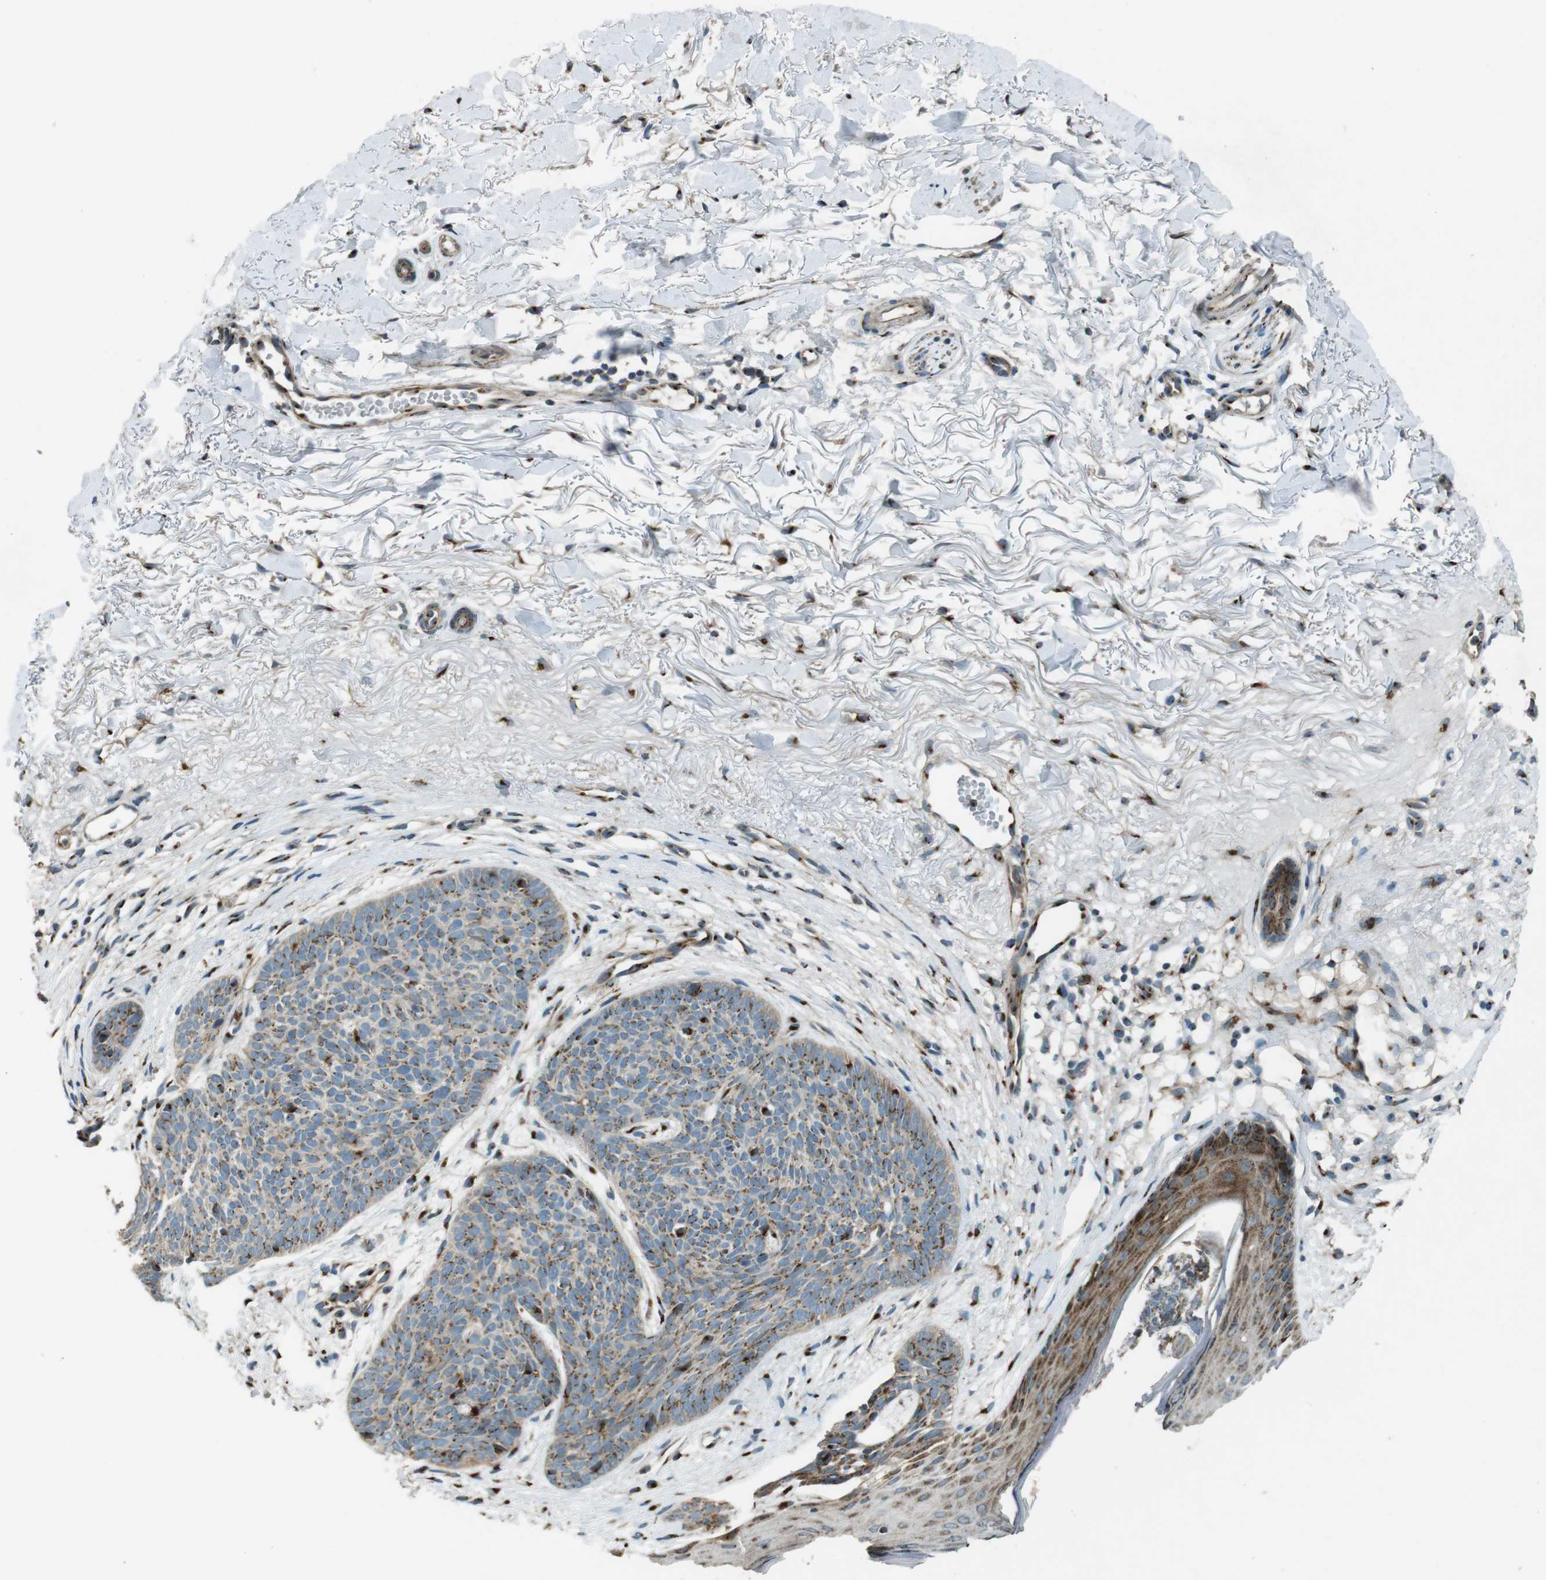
{"staining": {"intensity": "moderate", "quantity": ">75%", "location": "cytoplasmic/membranous"}, "tissue": "skin cancer", "cell_type": "Tumor cells", "image_type": "cancer", "snomed": [{"axis": "morphology", "description": "Normal tissue, NOS"}, {"axis": "morphology", "description": "Basal cell carcinoma"}, {"axis": "topography", "description": "Skin"}], "caption": "Skin cancer stained with immunohistochemistry (IHC) displays moderate cytoplasmic/membranous staining in approximately >75% of tumor cells. The protein of interest is shown in brown color, while the nuclei are stained blue.", "gene": "TMEM115", "patient": {"sex": "female", "age": 70}}